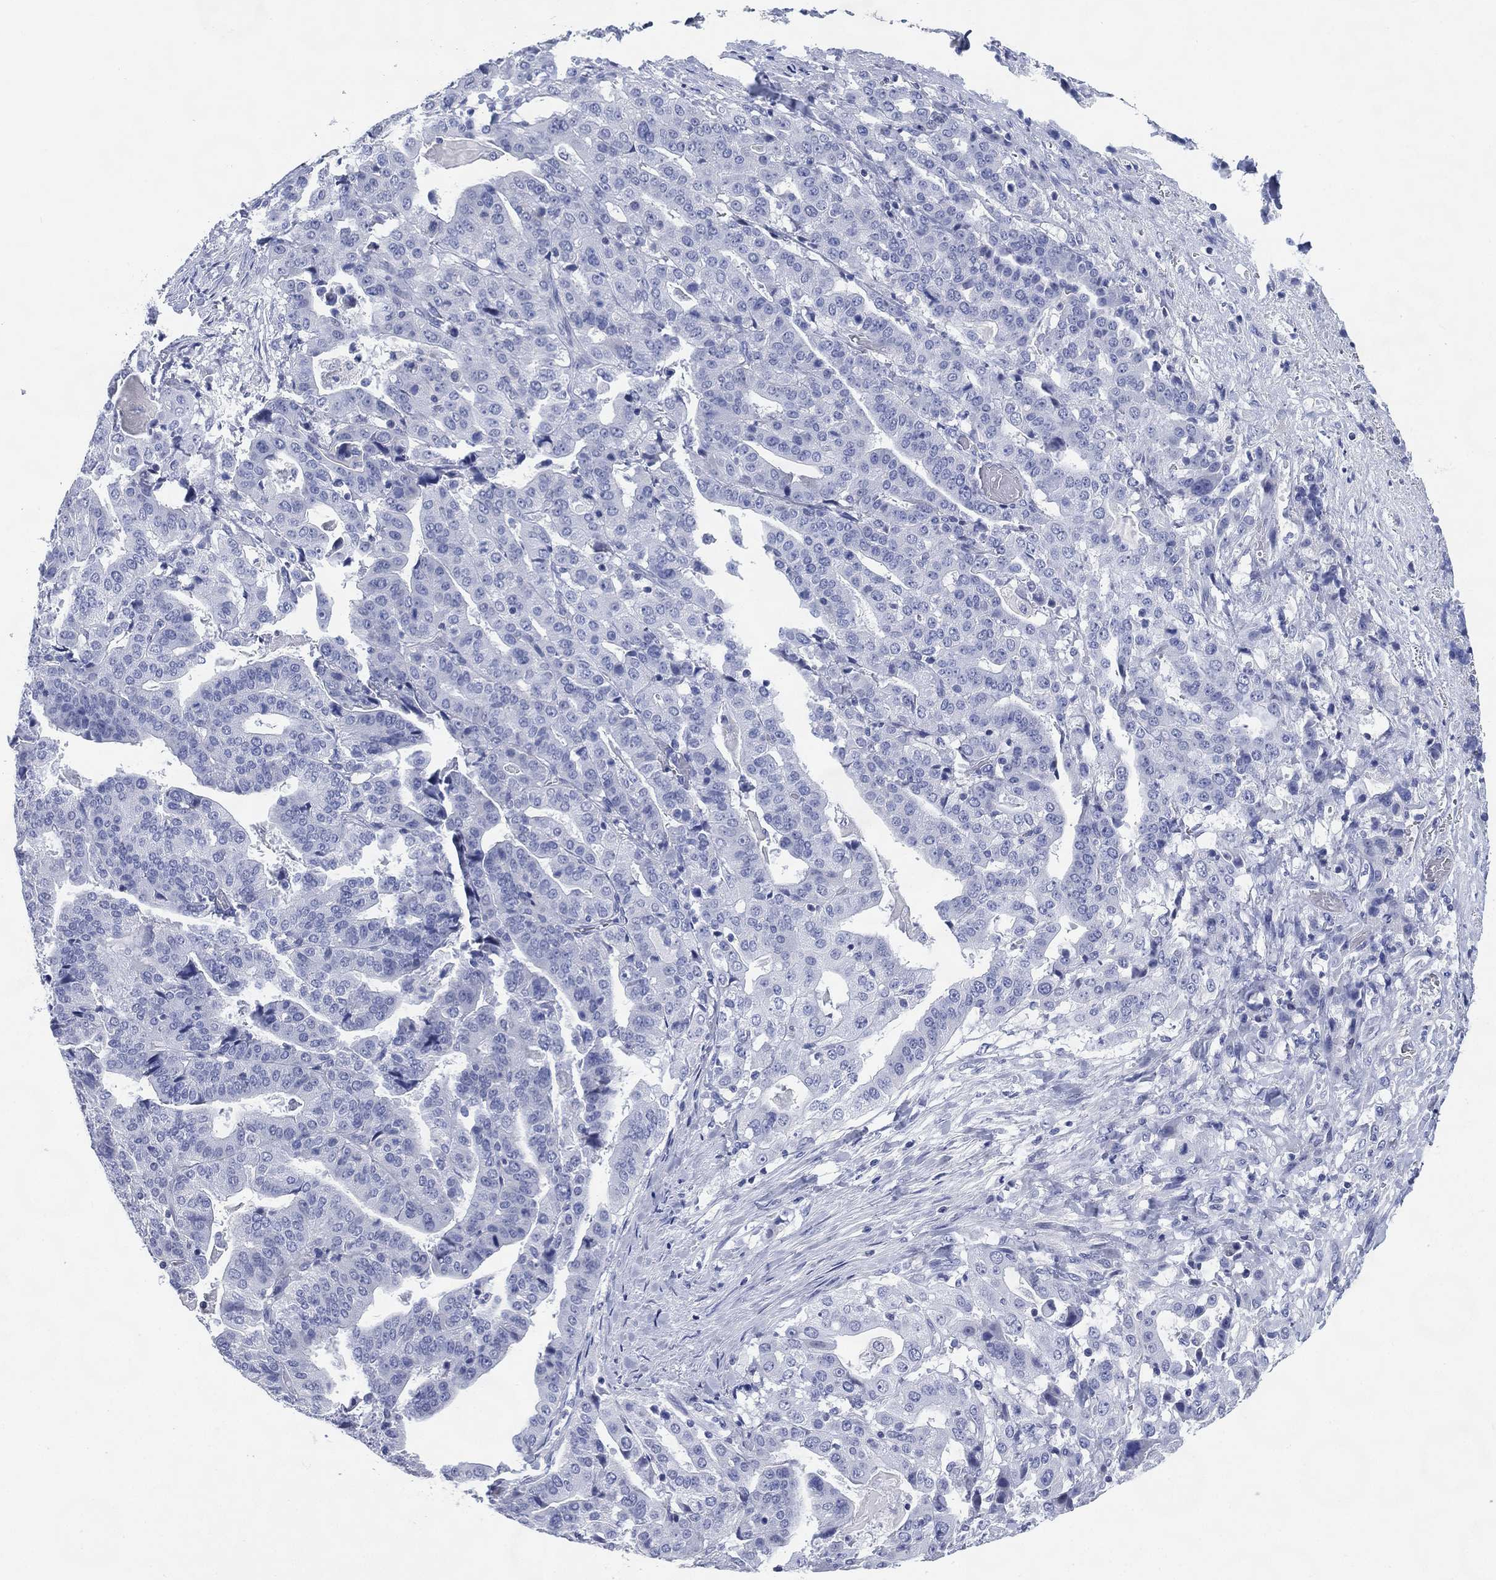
{"staining": {"intensity": "negative", "quantity": "none", "location": "none"}, "tissue": "stomach cancer", "cell_type": "Tumor cells", "image_type": "cancer", "snomed": [{"axis": "morphology", "description": "Adenocarcinoma, NOS"}, {"axis": "topography", "description": "Stomach"}], "caption": "Immunohistochemistry of stomach cancer displays no positivity in tumor cells.", "gene": "TMEM247", "patient": {"sex": "male", "age": 48}}